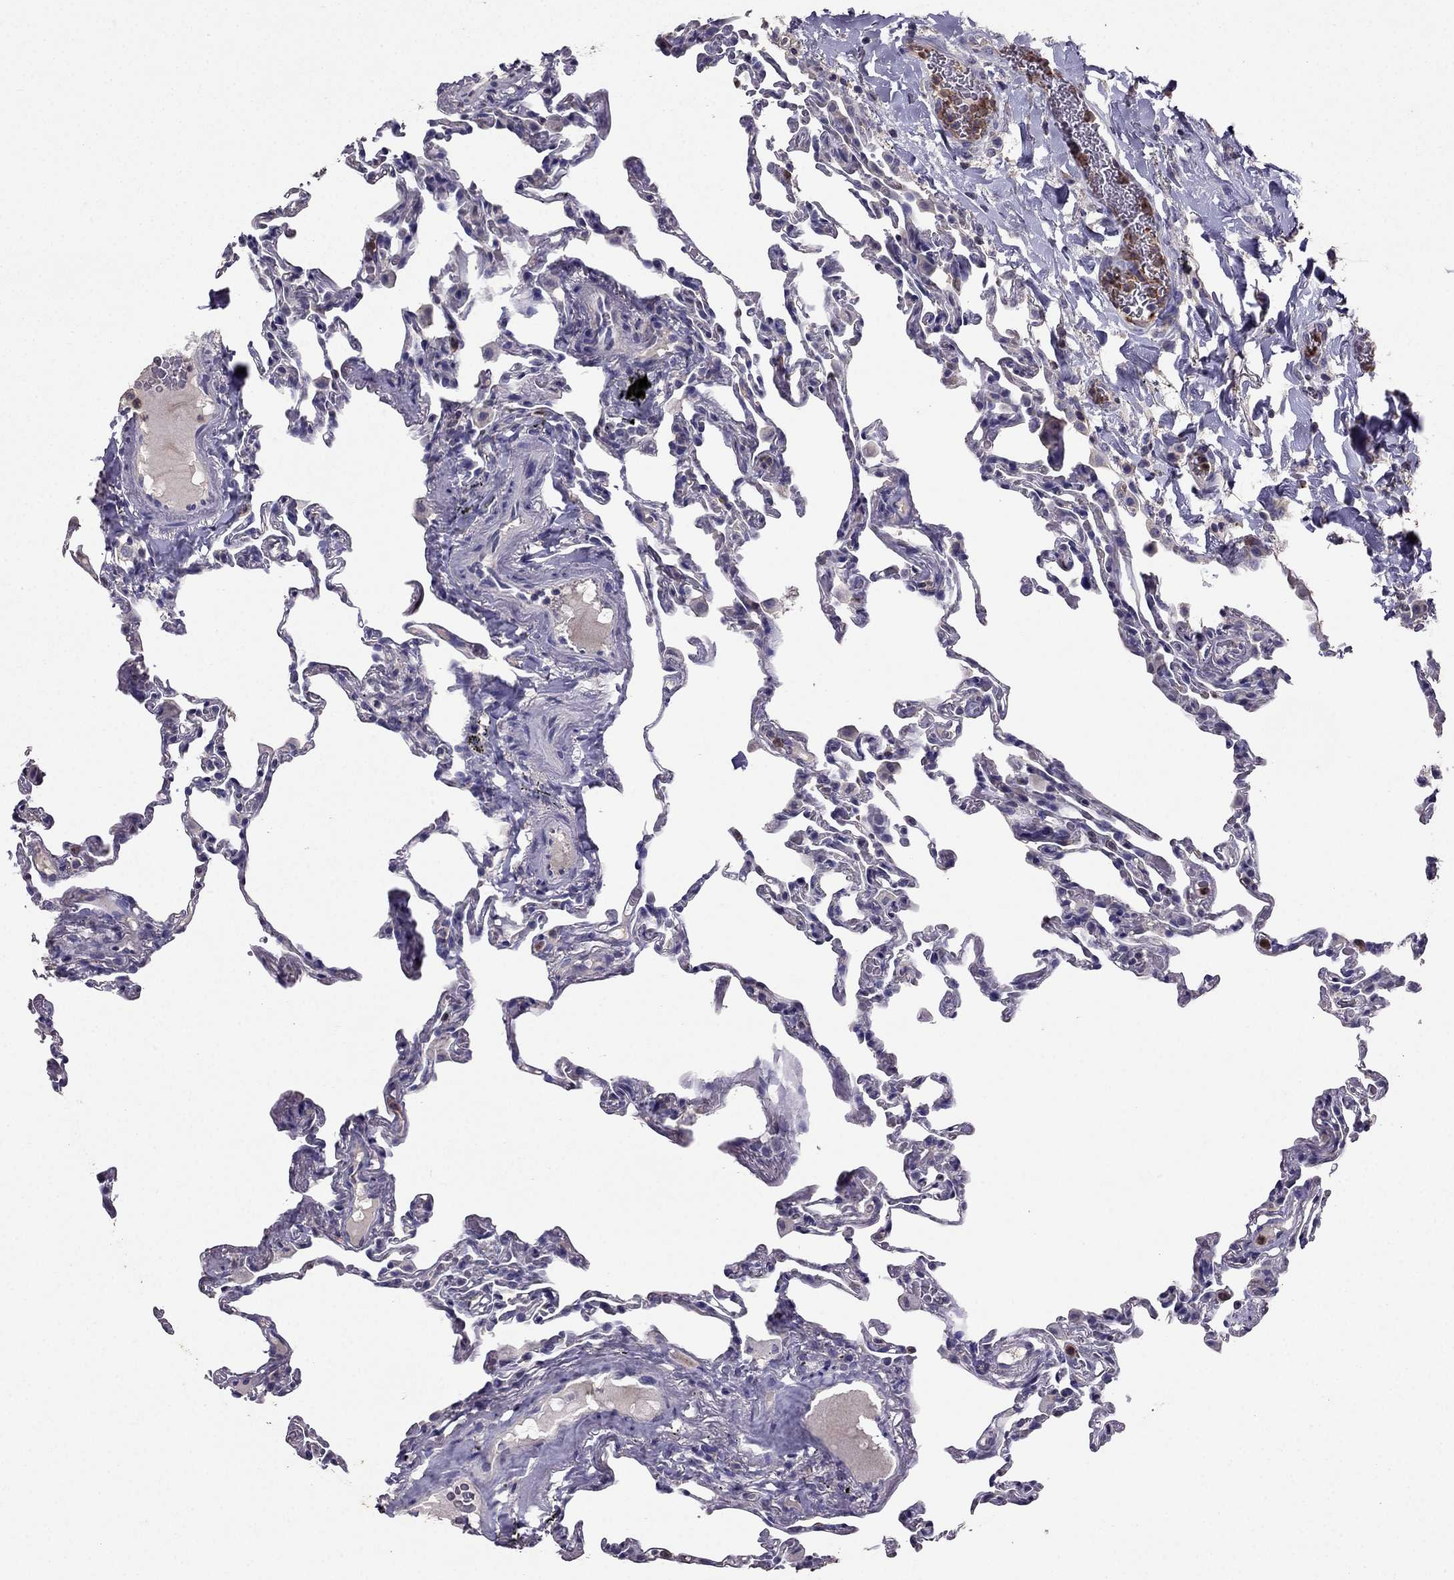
{"staining": {"intensity": "negative", "quantity": "none", "location": "none"}, "tissue": "lung", "cell_type": "Alveolar cells", "image_type": "normal", "snomed": [{"axis": "morphology", "description": "Normal tissue, NOS"}, {"axis": "topography", "description": "Lung"}], "caption": "DAB immunohistochemical staining of normal lung shows no significant positivity in alveolar cells.", "gene": "RFLNB", "patient": {"sex": "female", "age": 57}}